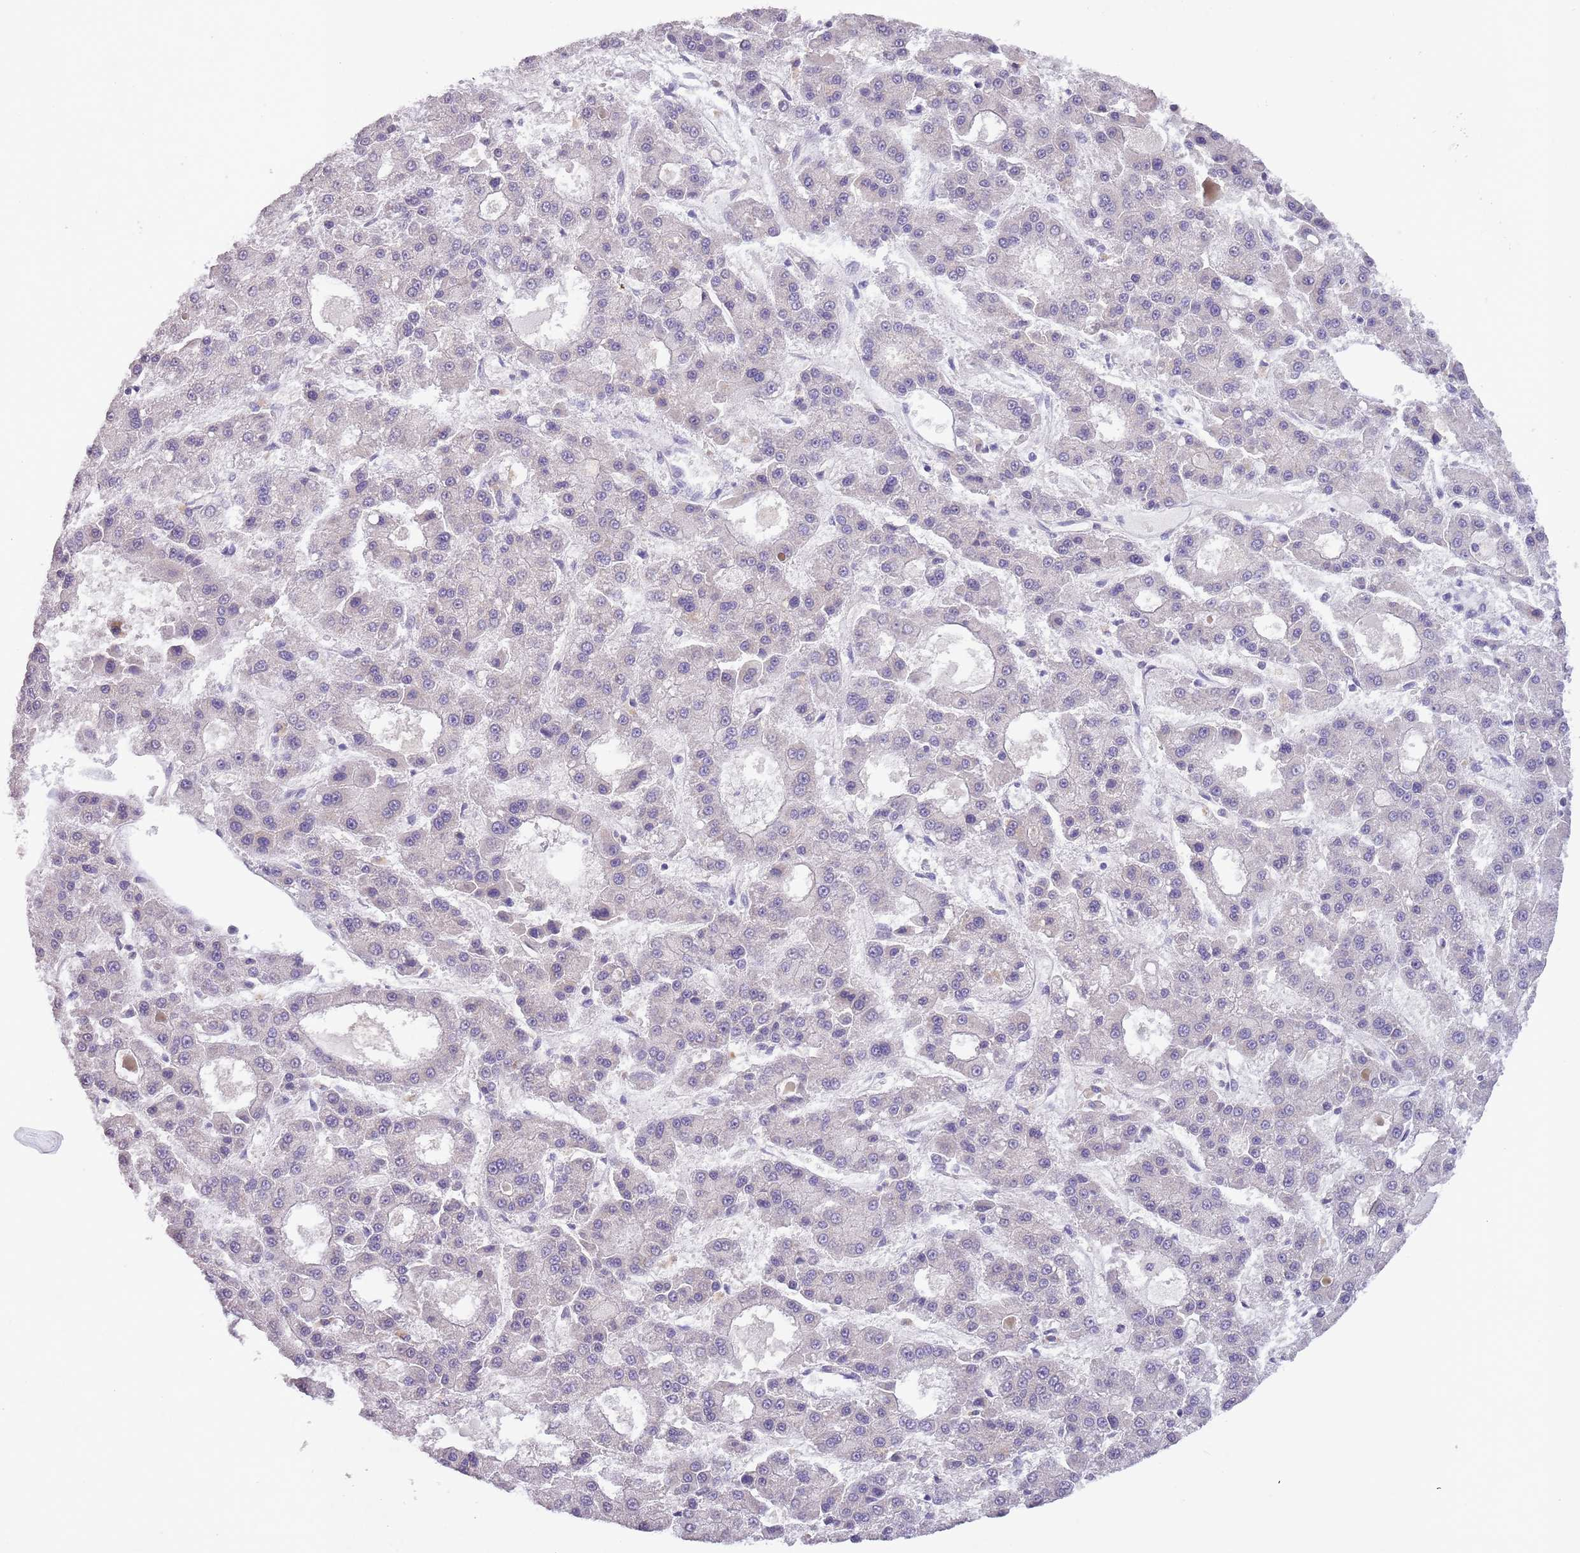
{"staining": {"intensity": "negative", "quantity": "none", "location": "none"}, "tissue": "liver cancer", "cell_type": "Tumor cells", "image_type": "cancer", "snomed": [{"axis": "morphology", "description": "Carcinoma, Hepatocellular, NOS"}, {"axis": "topography", "description": "Liver"}], "caption": "IHC of human liver cancer demonstrates no expression in tumor cells.", "gene": "ZNF658", "patient": {"sex": "male", "age": 70}}